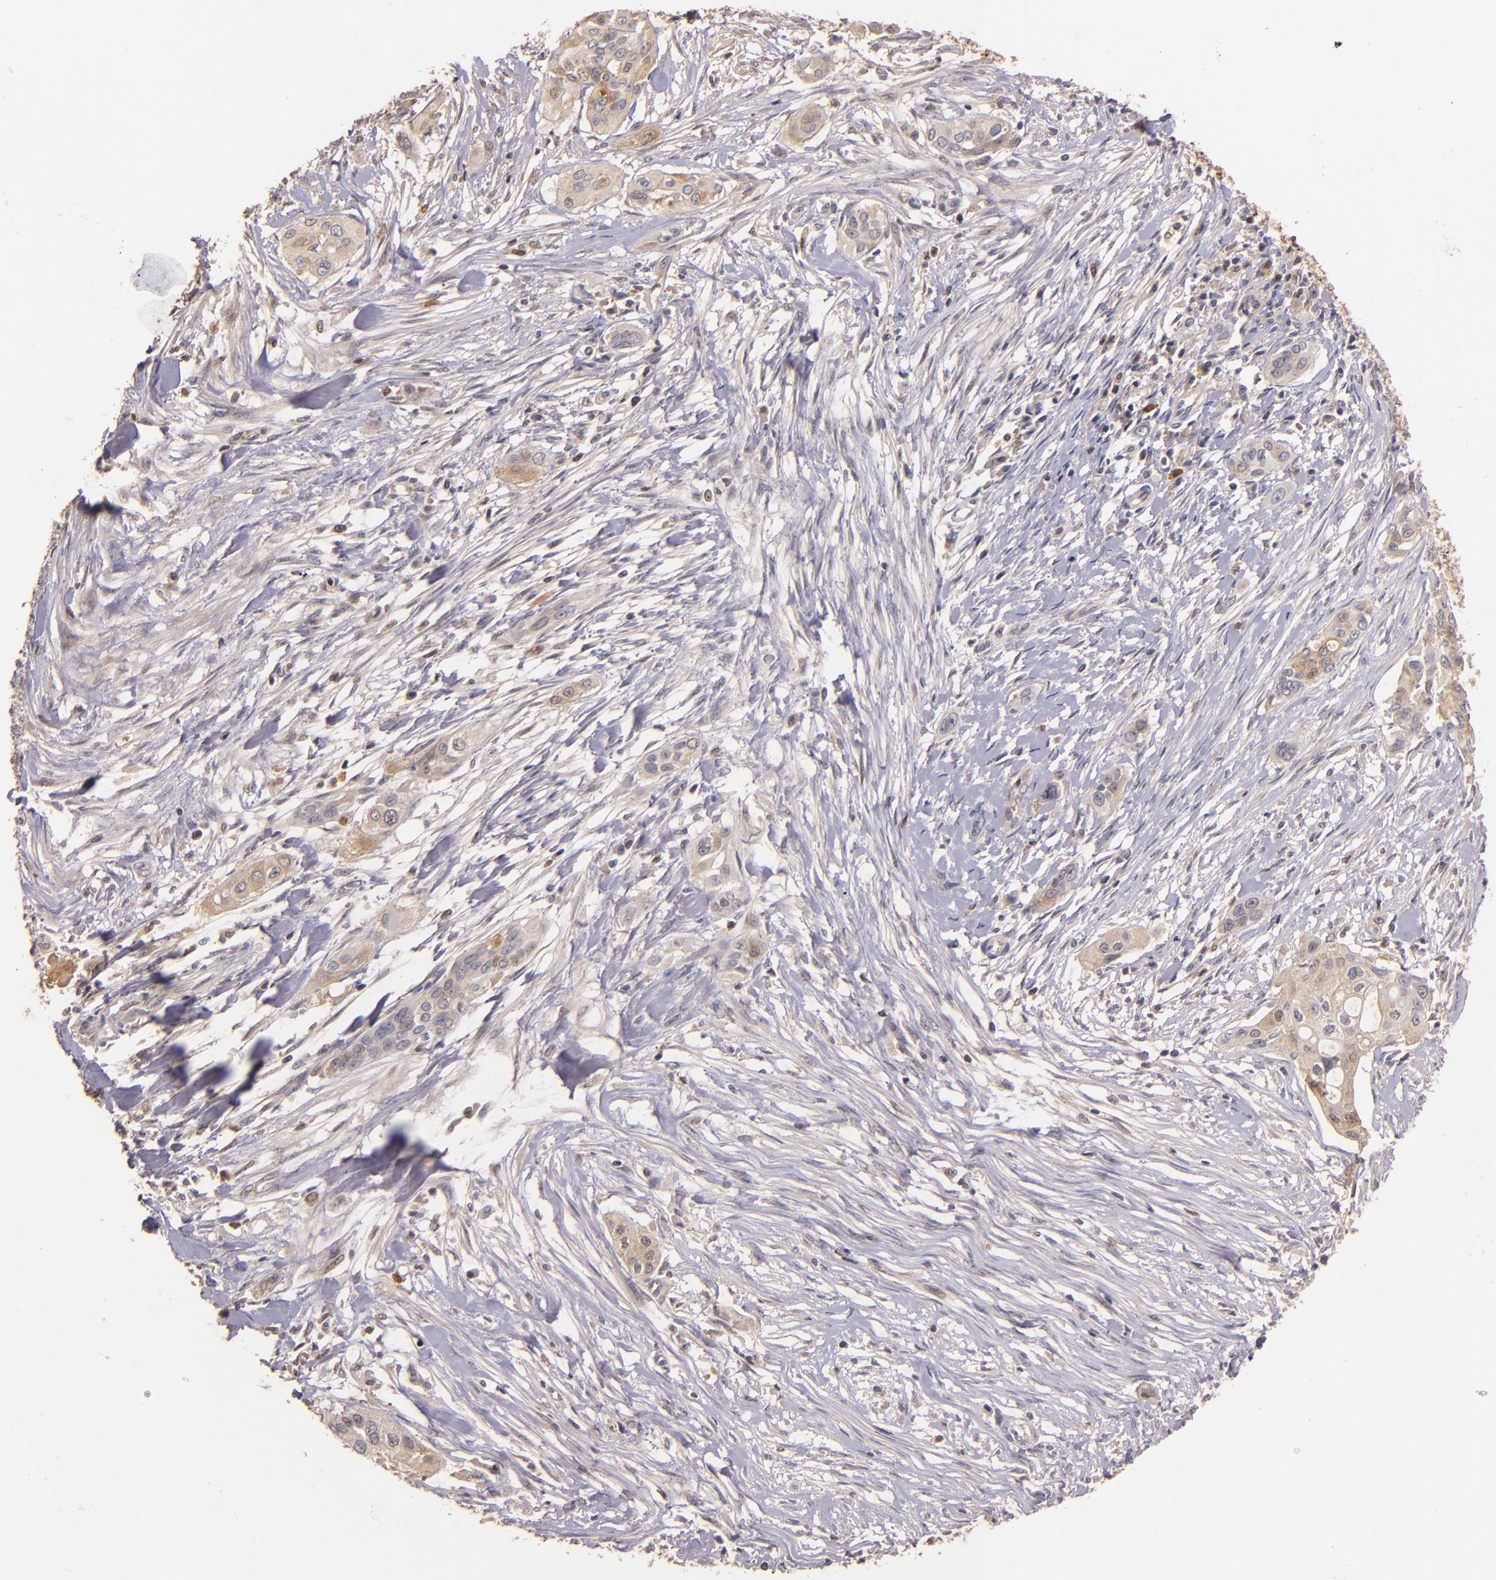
{"staining": {"intensity": "moderate", "quantity": ">75%", "location": "cytoplasmic/membranous"}, "tissue": "pancreatic cancer", "cell_type": "Tumor cells", "image_type": "cancer", "snomed": [{"axis": "morphology", "description": "Adenocarcinoma, NOS"}, {"axis": "topography", "description": "Pancreas"}], "caption": "Protein expression analysis of pancreatic cancer displays moderate cytoplasmic/membranous staining in approximately >75% of tumor cells. (brown staining indicates protein expression, while blue staining denotes nuclei).", "gene": "PTS", "patient": {"sex": "female", "age": 60}}